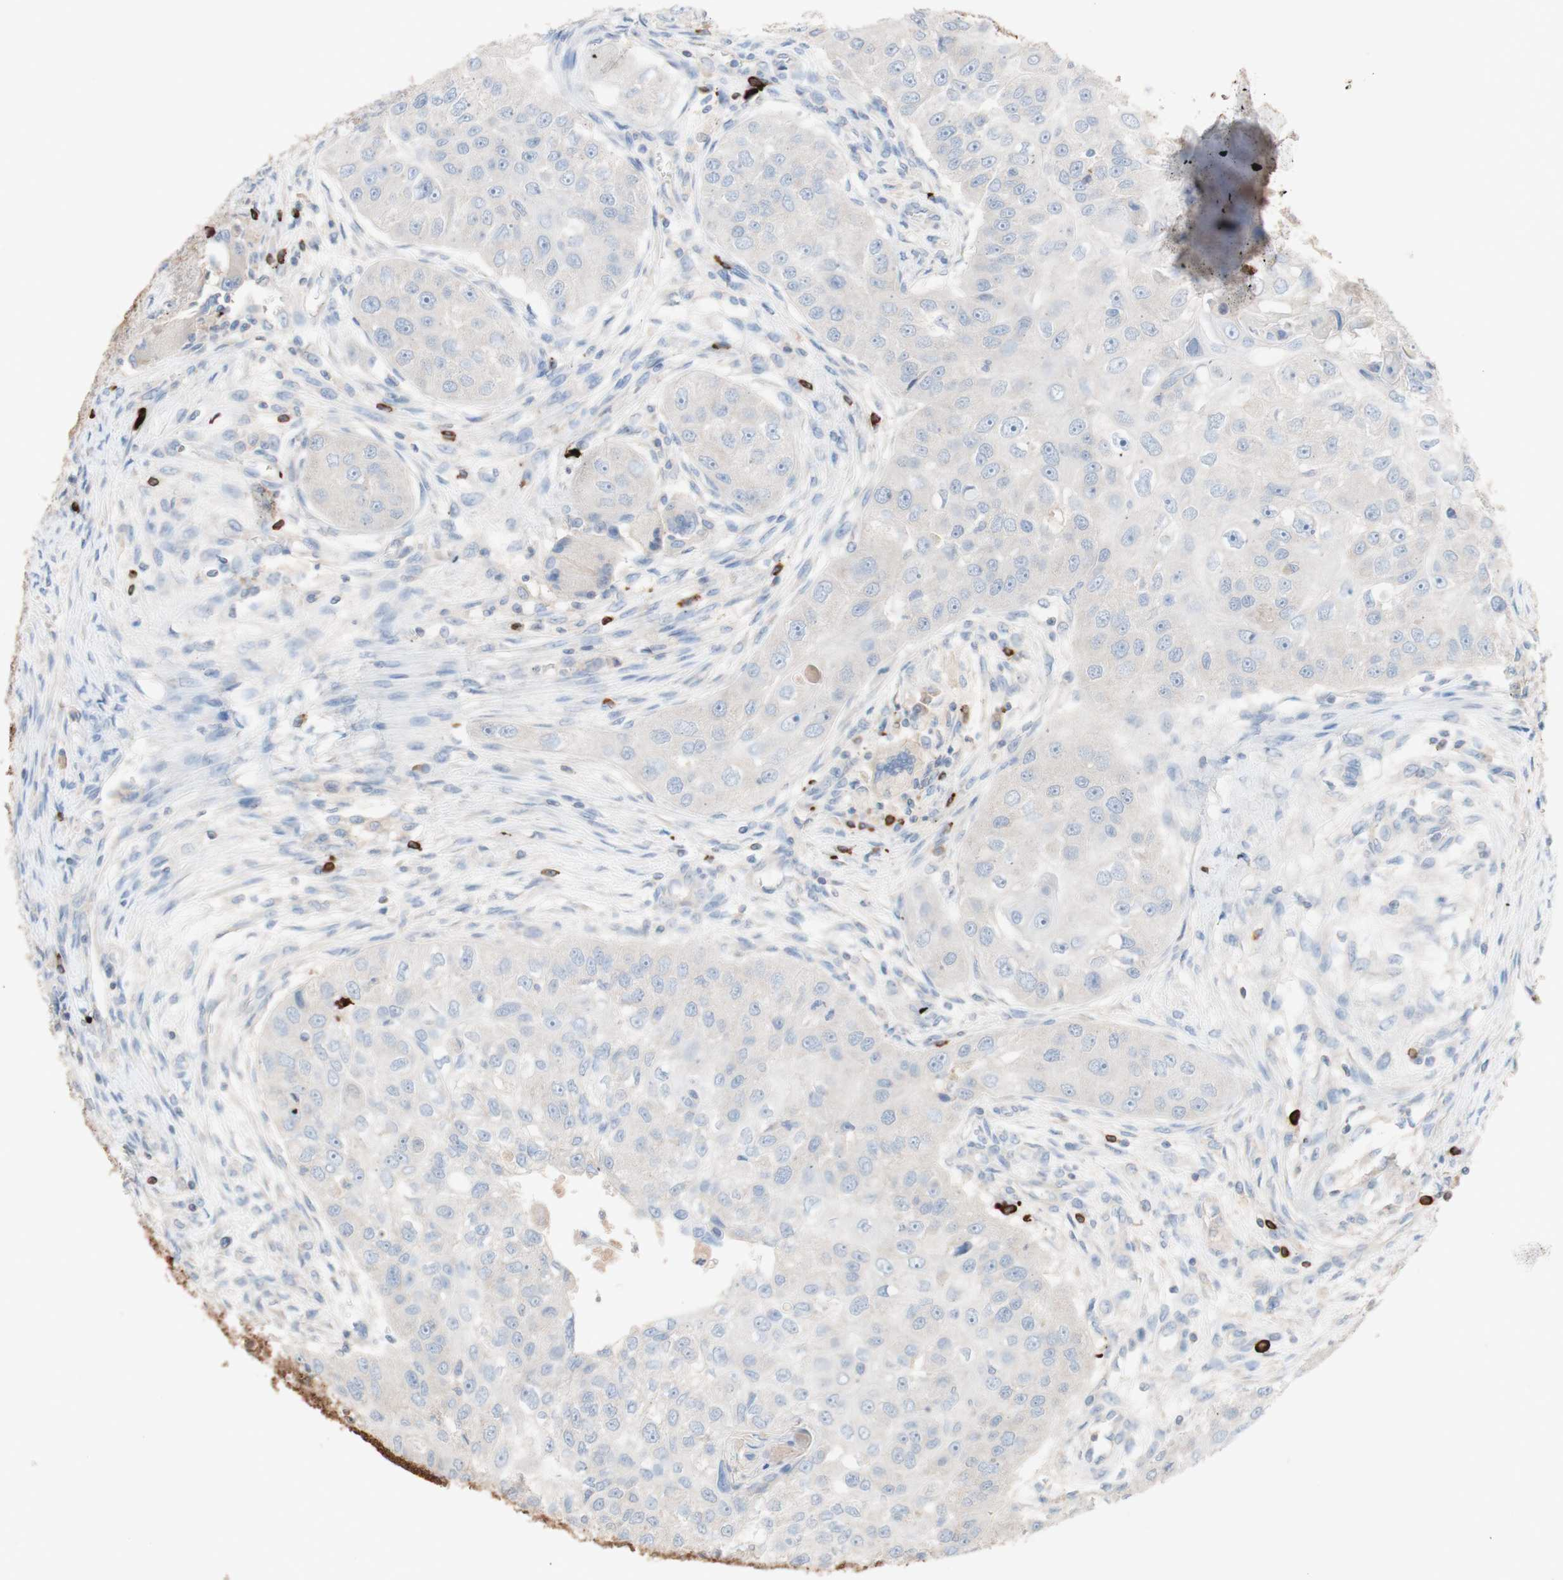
{"staining": {"intensity": "negative", "quantity": "none", "location": "none"}, "tissue": "head and neck cancer", "cell_type": "Tumor cells", "image_type": "cancer", "snomed": [{"axis": "morphology", "description": "Normal tissue, NOS"}, {"axis": "morphology", "description": "Squamous cell carcinoma, NOS"}, {"axis": "topography", "description": "Skeletal muscle"}, {"axis": "topography", "description": "Head-Neck"}], "caption": "Image shows no protein positivity in tumor cells of head and neck cancer (squamous cell carcinoma) tissue.", "gene": "PACSIN1", "patient": {"sex": "male", "age": 51}}